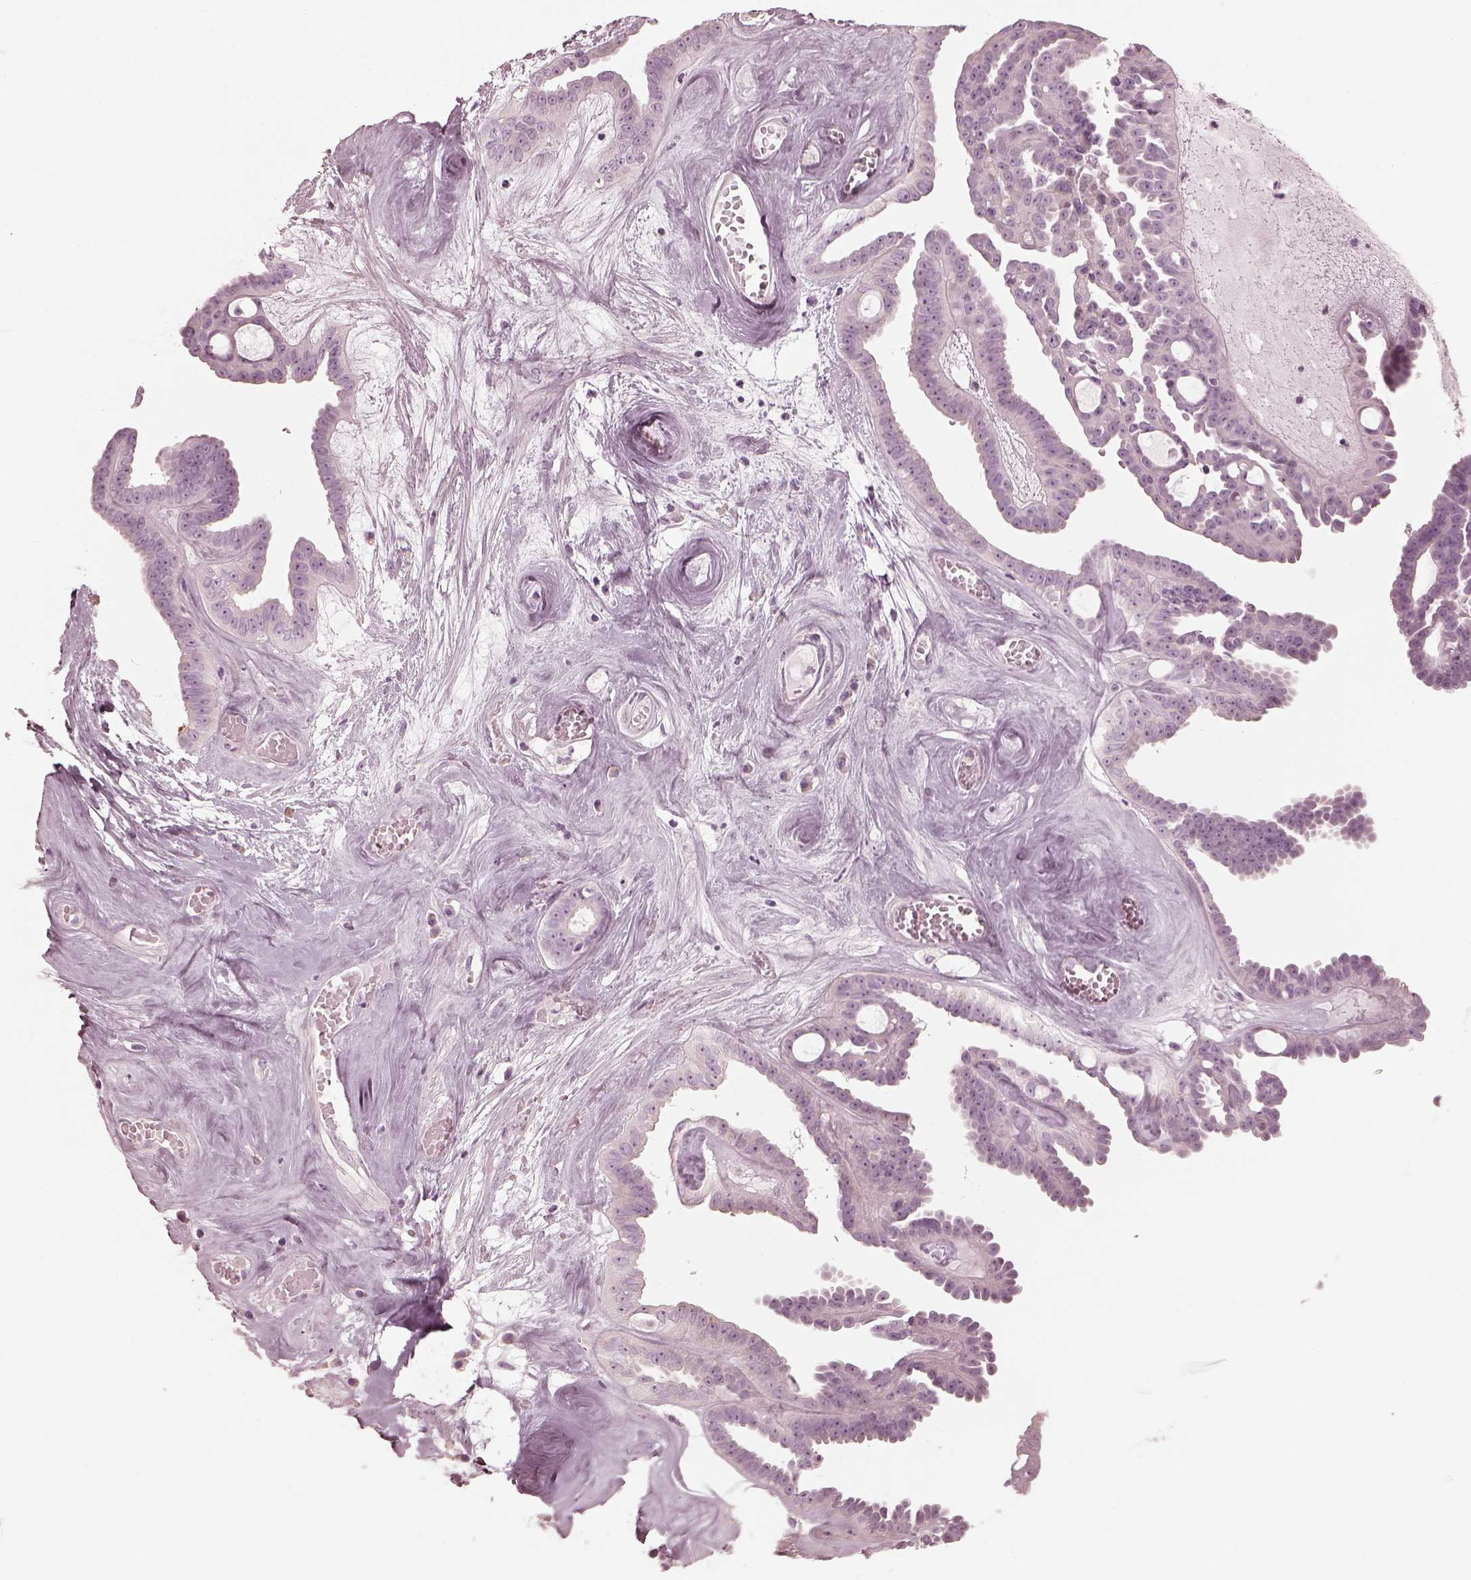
{"staining": {"intensity": "negative", "quantity": "none", "location": "none"}, "tissue": "ovarian cancer", "cell_type": "Tumor cells", "image_type": "cancer", "snomed": [{"axis": "morphology", "description": "Cystadenocarcinoma, serous, NOS"}, {"axis": "topography", "description": "Ovary"}], "caption": "Immunohistochemical staining of serous cystadenocarcinoma (ovarian) demonstrates no significant staining in tumor cells.", "gene": "SAXO2", "patient": {"sex": "female", "age": 71}}